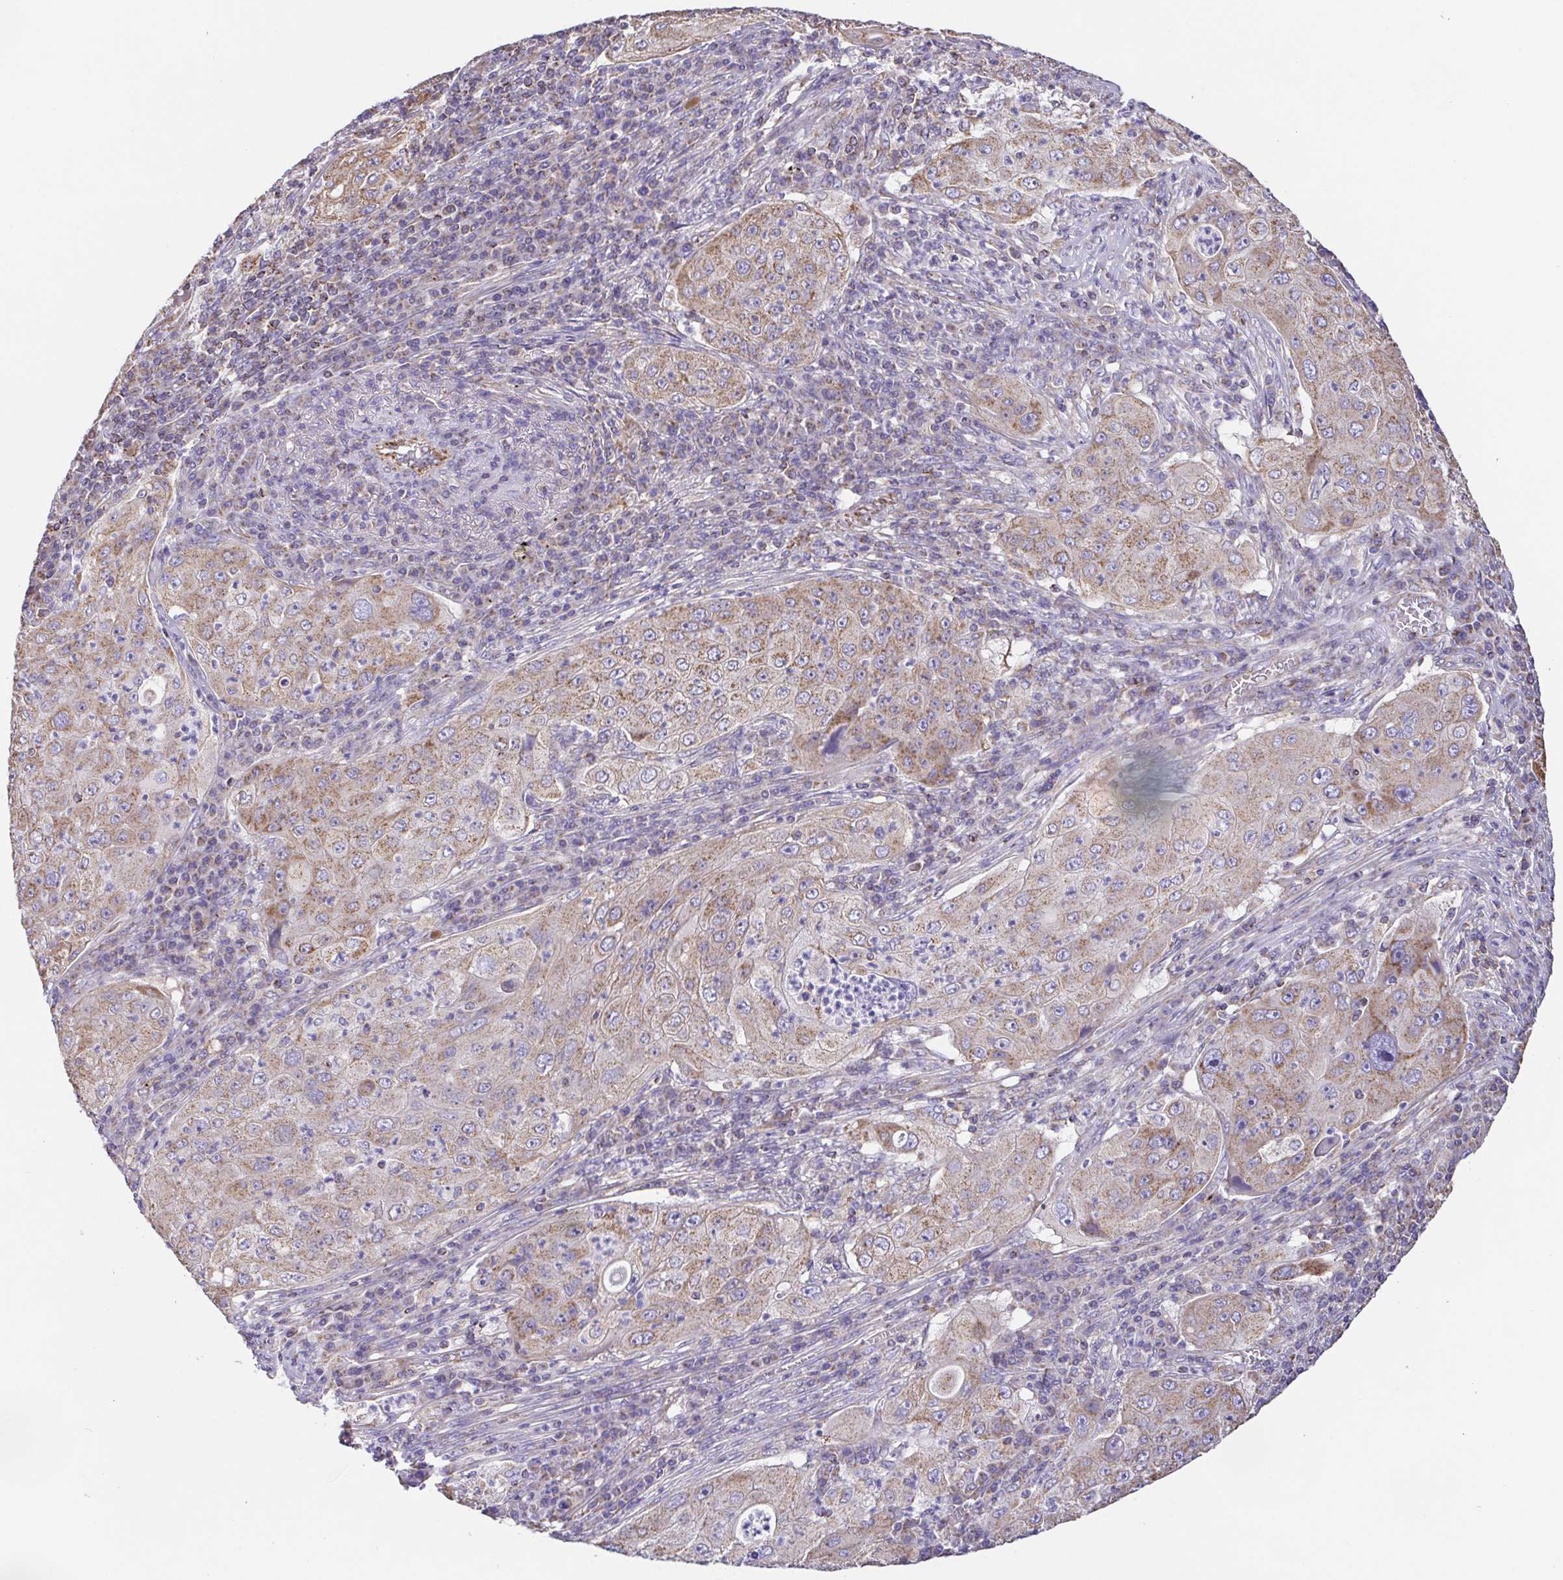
{"staining": {"intensity": "moderate", "quantity": ">75%", "location": "cytoplasmic/membranous"}, "tissue": "lung cancer", "cell_type": "Tumor cells", "image_type": "cancer", "snomed": [{"axis": "morphology", "description": "Squamous cell carcinoma, NOS"}, {"axis": "topography", "description": "Lung"}], "caption": "IHC staining of lung cancer, which reveals medium levels of moderate cytoplasmic/membranous positivity in approximately >75% of tumor cells indicating moderate cytoplasmic/membranous protein positivity. The staining was performed using DAB (3,3'-diaminobenzidine) (brown) for protein detection and nuclei were counterstained in hematoxylin (blue).", "gene": "GINM1", "patient": {"sex": "female", "age": 59}}